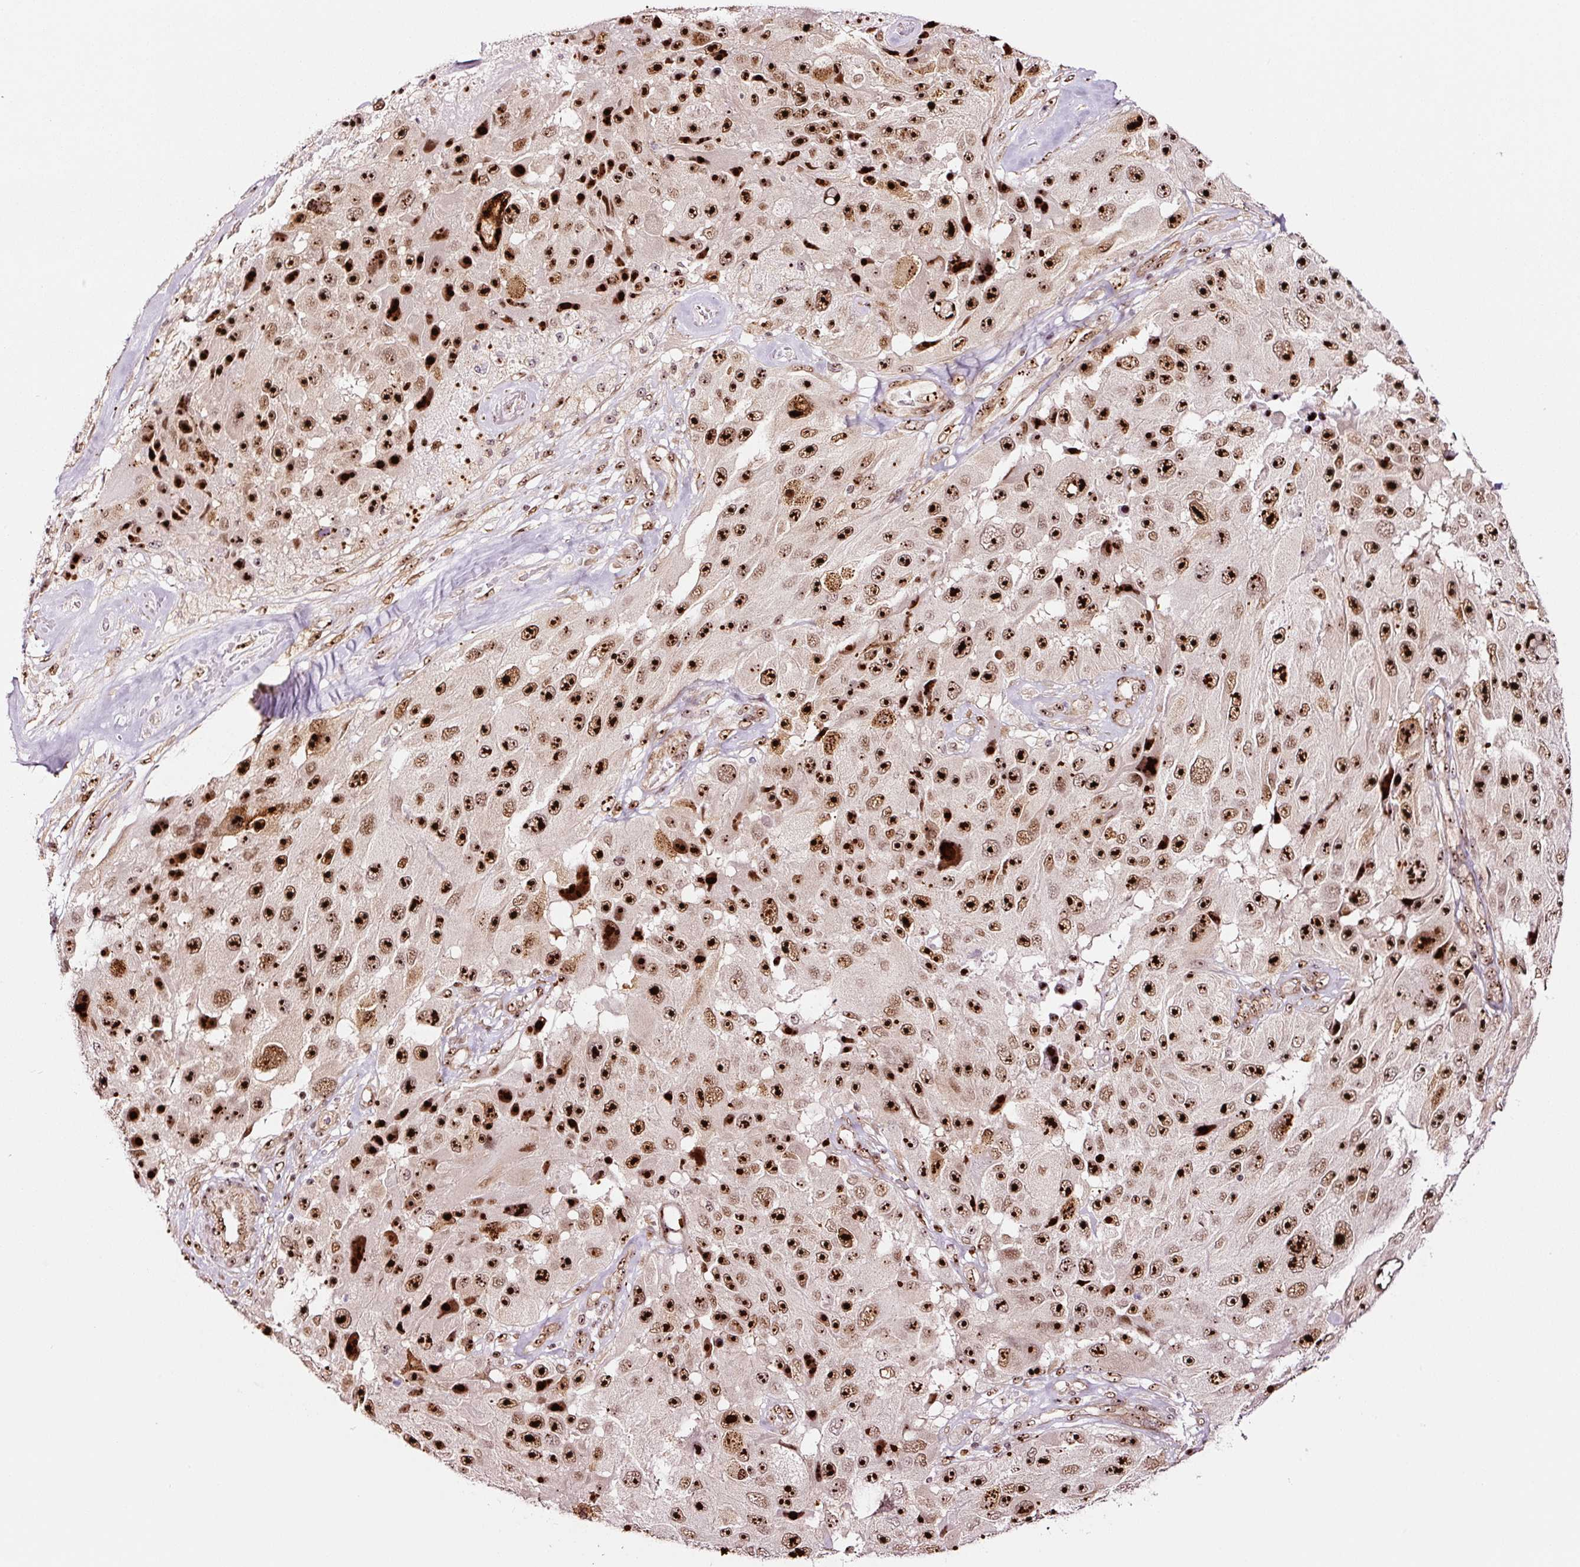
{"staining": {"intensity": "strong", "quantity": ">75%", "location": "nuclear"}, "tissue": "melanoma", "cell_type": "Tumor cells", "image_type": "cancer", "snomed": [{"axis": "morphology", "description": "Malignant melanoma, Metastatic site"}, {"axis": "topography", "description": "Lymph node"}], "caption": "A brown stain labels strong nuclear positivity of a protein in human melanoma tumor cells.", "gene": "GNL3", "patient": {"sex": "male", "age": 62}}